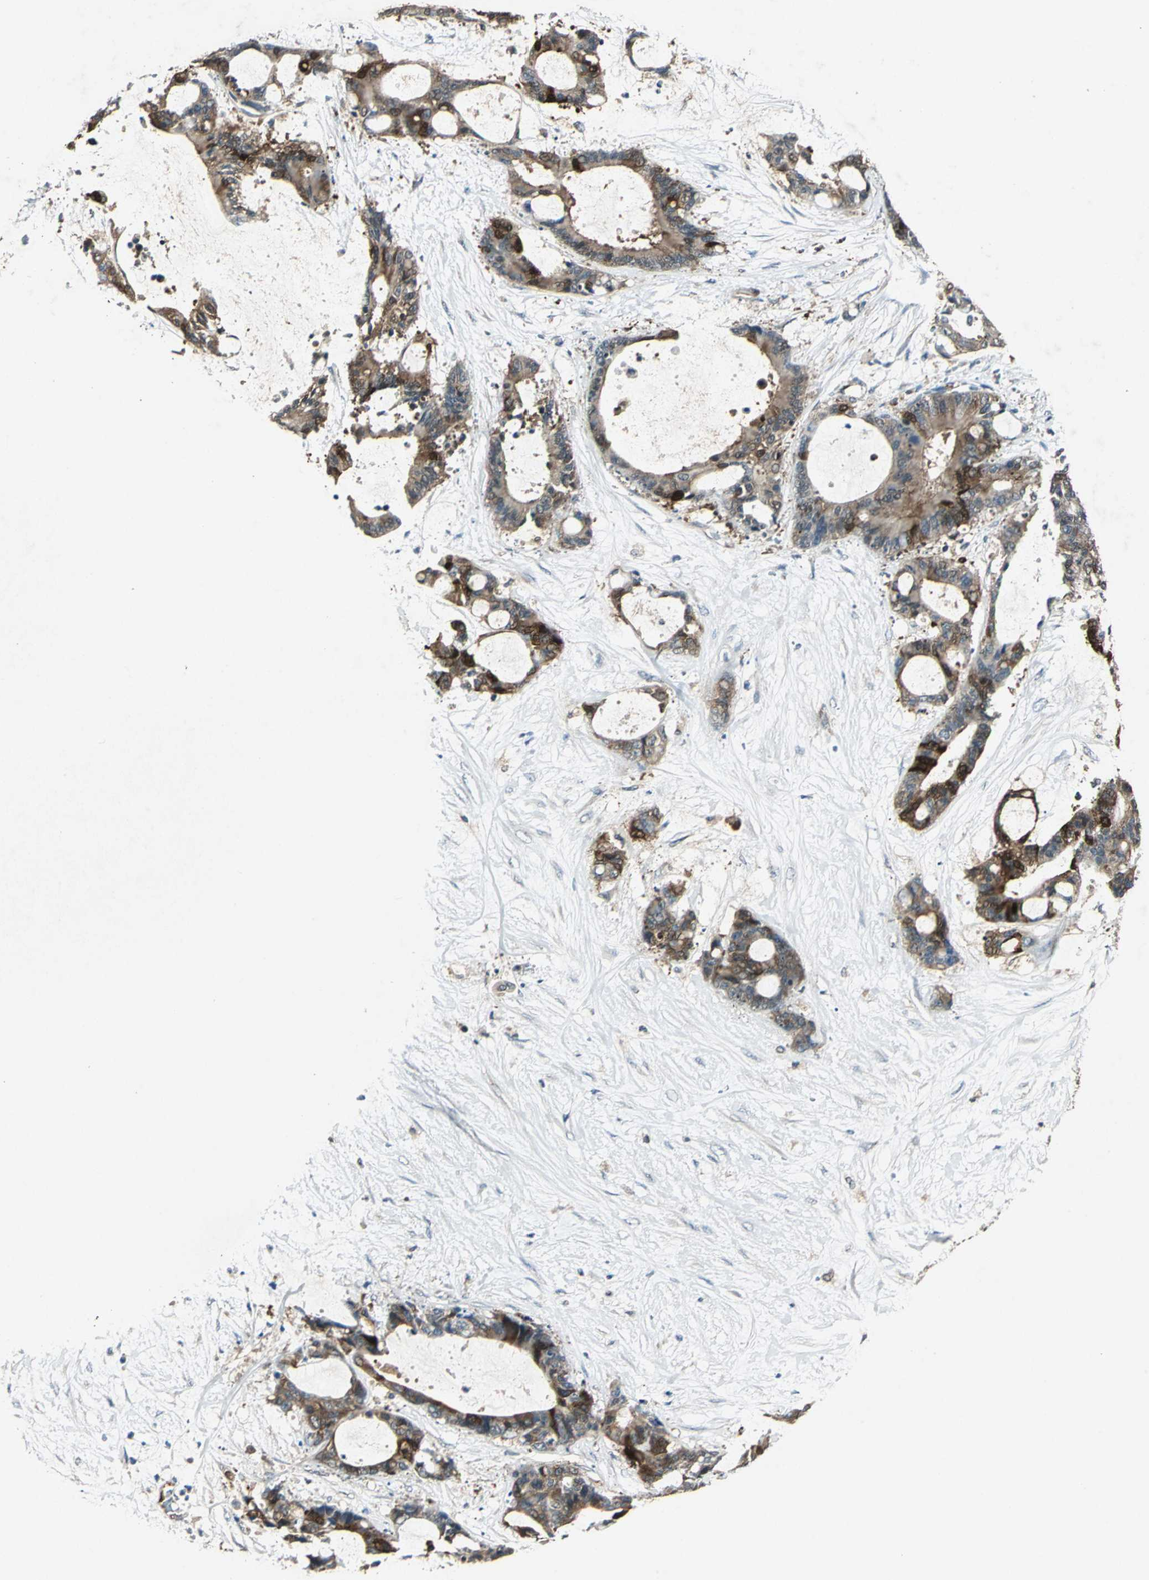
{"staining": {"intensity": "moderate", "quantity": ">75%", "location": "cytoplasmic/membranous"}, "tissue": "liver cancer", "cell_type": "Tumor cells", "image_type": "cancer", "snomed": [{"axis": "morphology", "description": "Cholangiocarcinoma"}, {"axis": "topography", "description": "Liver"}], "caption": "Cholangiocarcinoma (liver) was stained to show a protein in brown. There is medium levels of moderate cytoplasmic/membranous positivity in approximately >75% of tumor cells.", "gene": "RRM2B", "patient": {"sex": "female", "age": 73}}